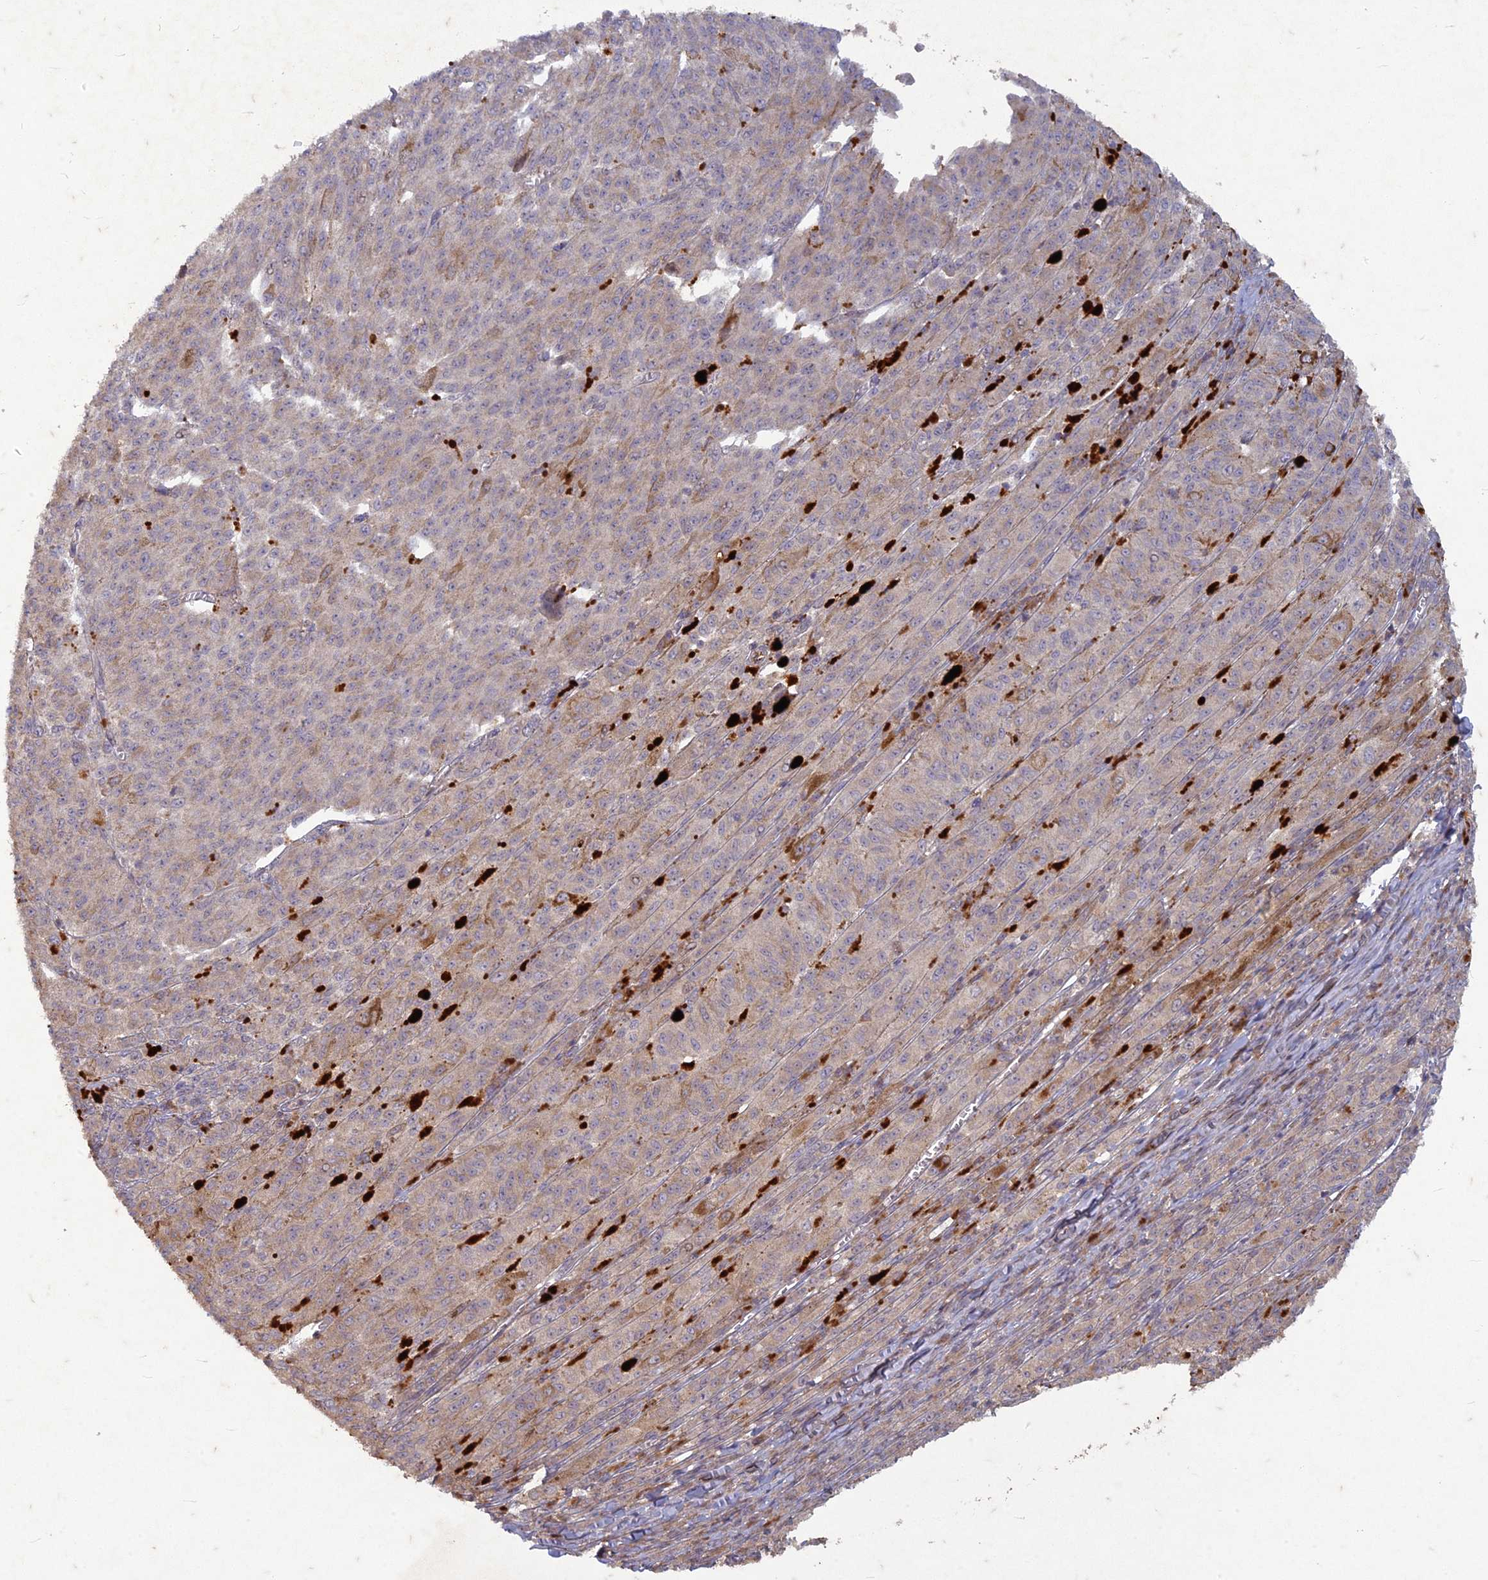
{"staining": {"intensity": "weak", "quantity": "25%-75%", "location": "cytoplasmic/membranous"}, "tissue": "melanoma", "cell_type": "Tumor cells", "image_type": "cancer", "snomed": [{"axis": "morphology", "description": "Malignant melanoma, NOS"}, {"axis": "topography", "description": "Skin"}], "caption": "An image of human melanoma stained for a protein shows weak cytoplasmic/membranous brown staining in tumor cells.", "gene": "TCF25", "patient": {"sex": "female", "age": 52}}